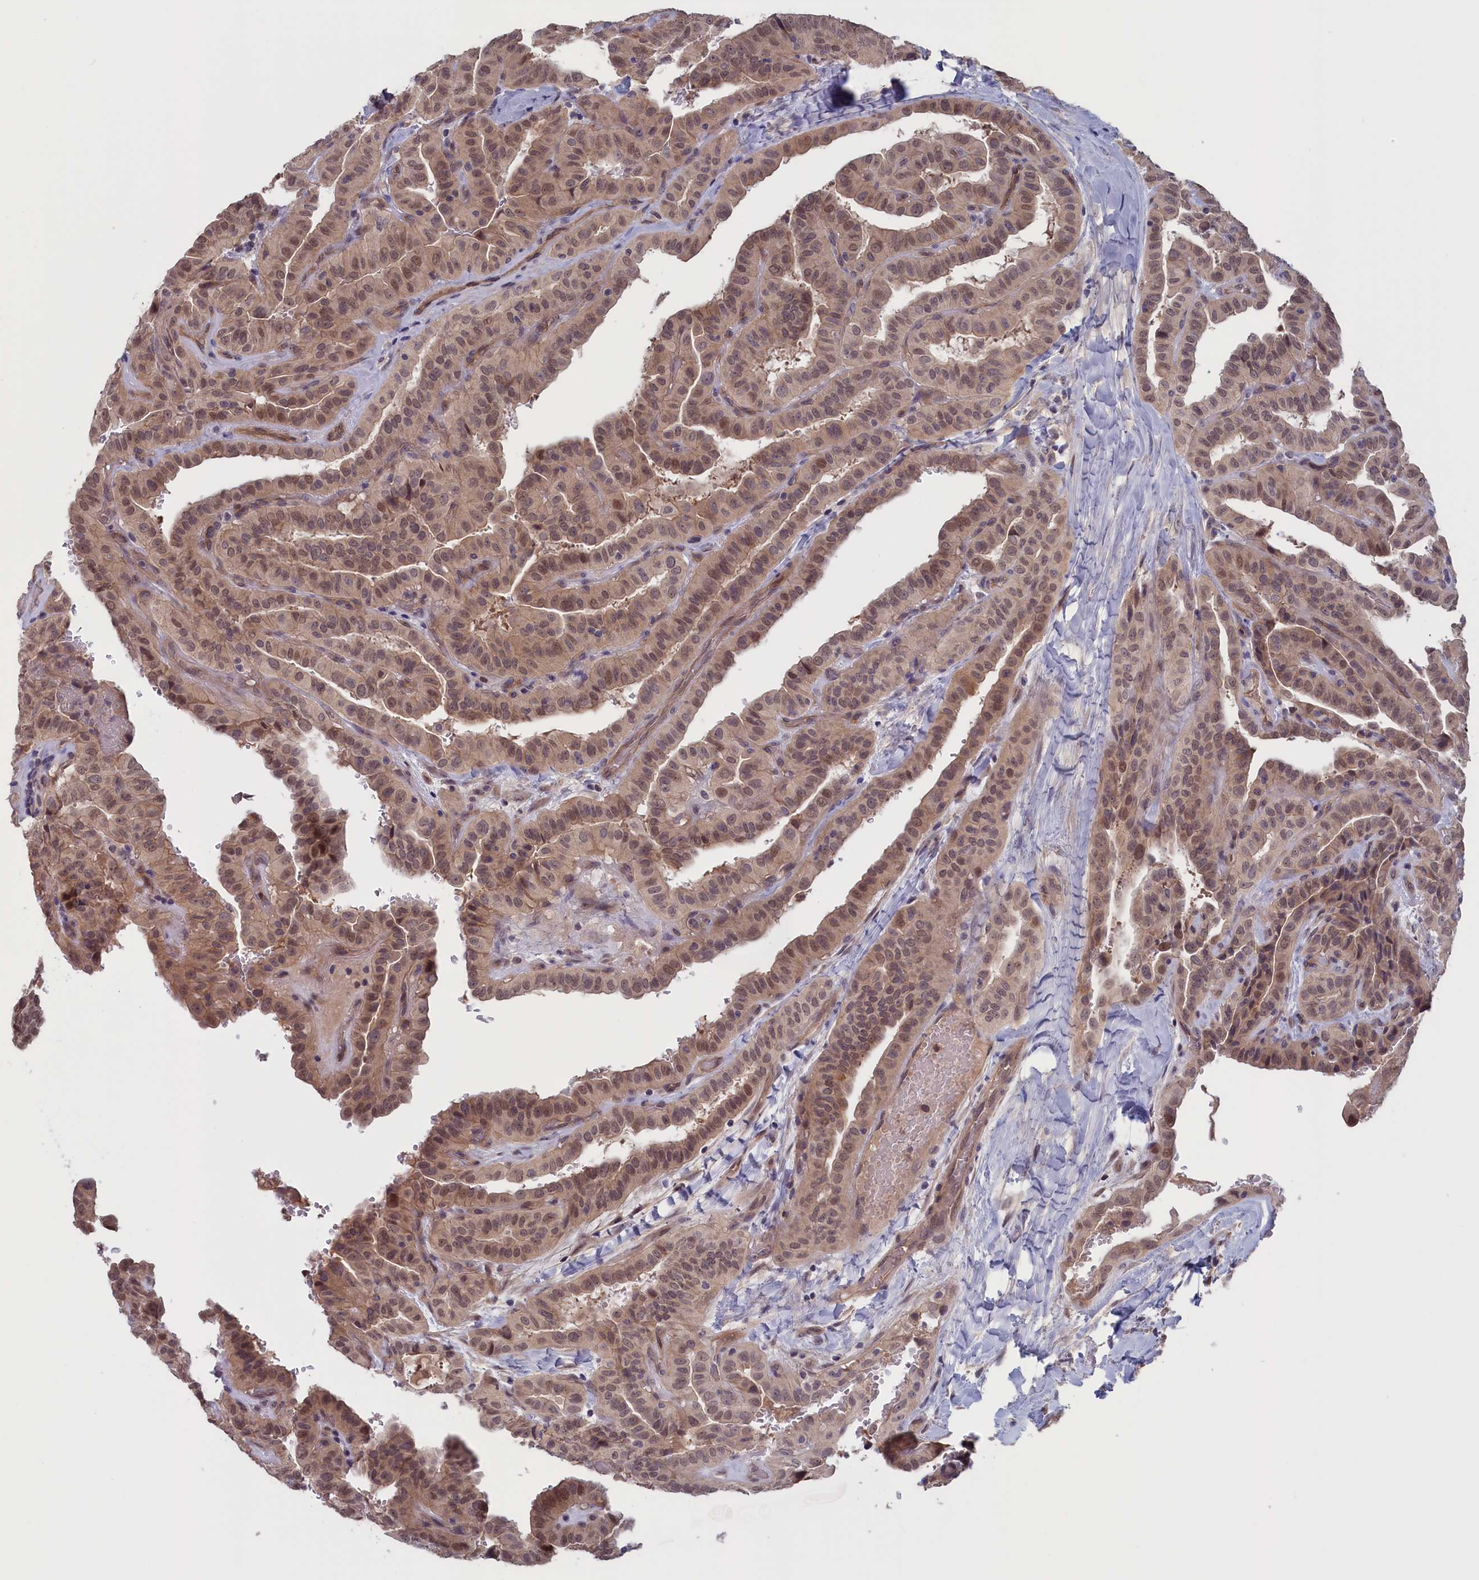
{"staining": {"intensity": "weak", "quantity": ">75%", "location": "cytoplasmic/membranous,nuclear"}, "tissue": "thyroid cancer", "cell_type": "Tumor cells", "image_type": "cancer", "snomed": [{"axis": "morphology", "description": "Papillary adenocarcinoma, NOS"}, {"axis": "topography", "description": "Thyroid gland"}], "caption": "High-magnification brightfield microscopy of thyroid cancer (papillary adenocarcinoma) stained with DAB (3,3'-diaminobenzidine) (brown) and counterstained with hematoxylin (blue). tumor cells exhibit weak cytoplasmic/membranous and nuclear expression is present in approximately>75% of cells.", "gene": "PLP2", "patient": {"sex": "male", "age": 77}}